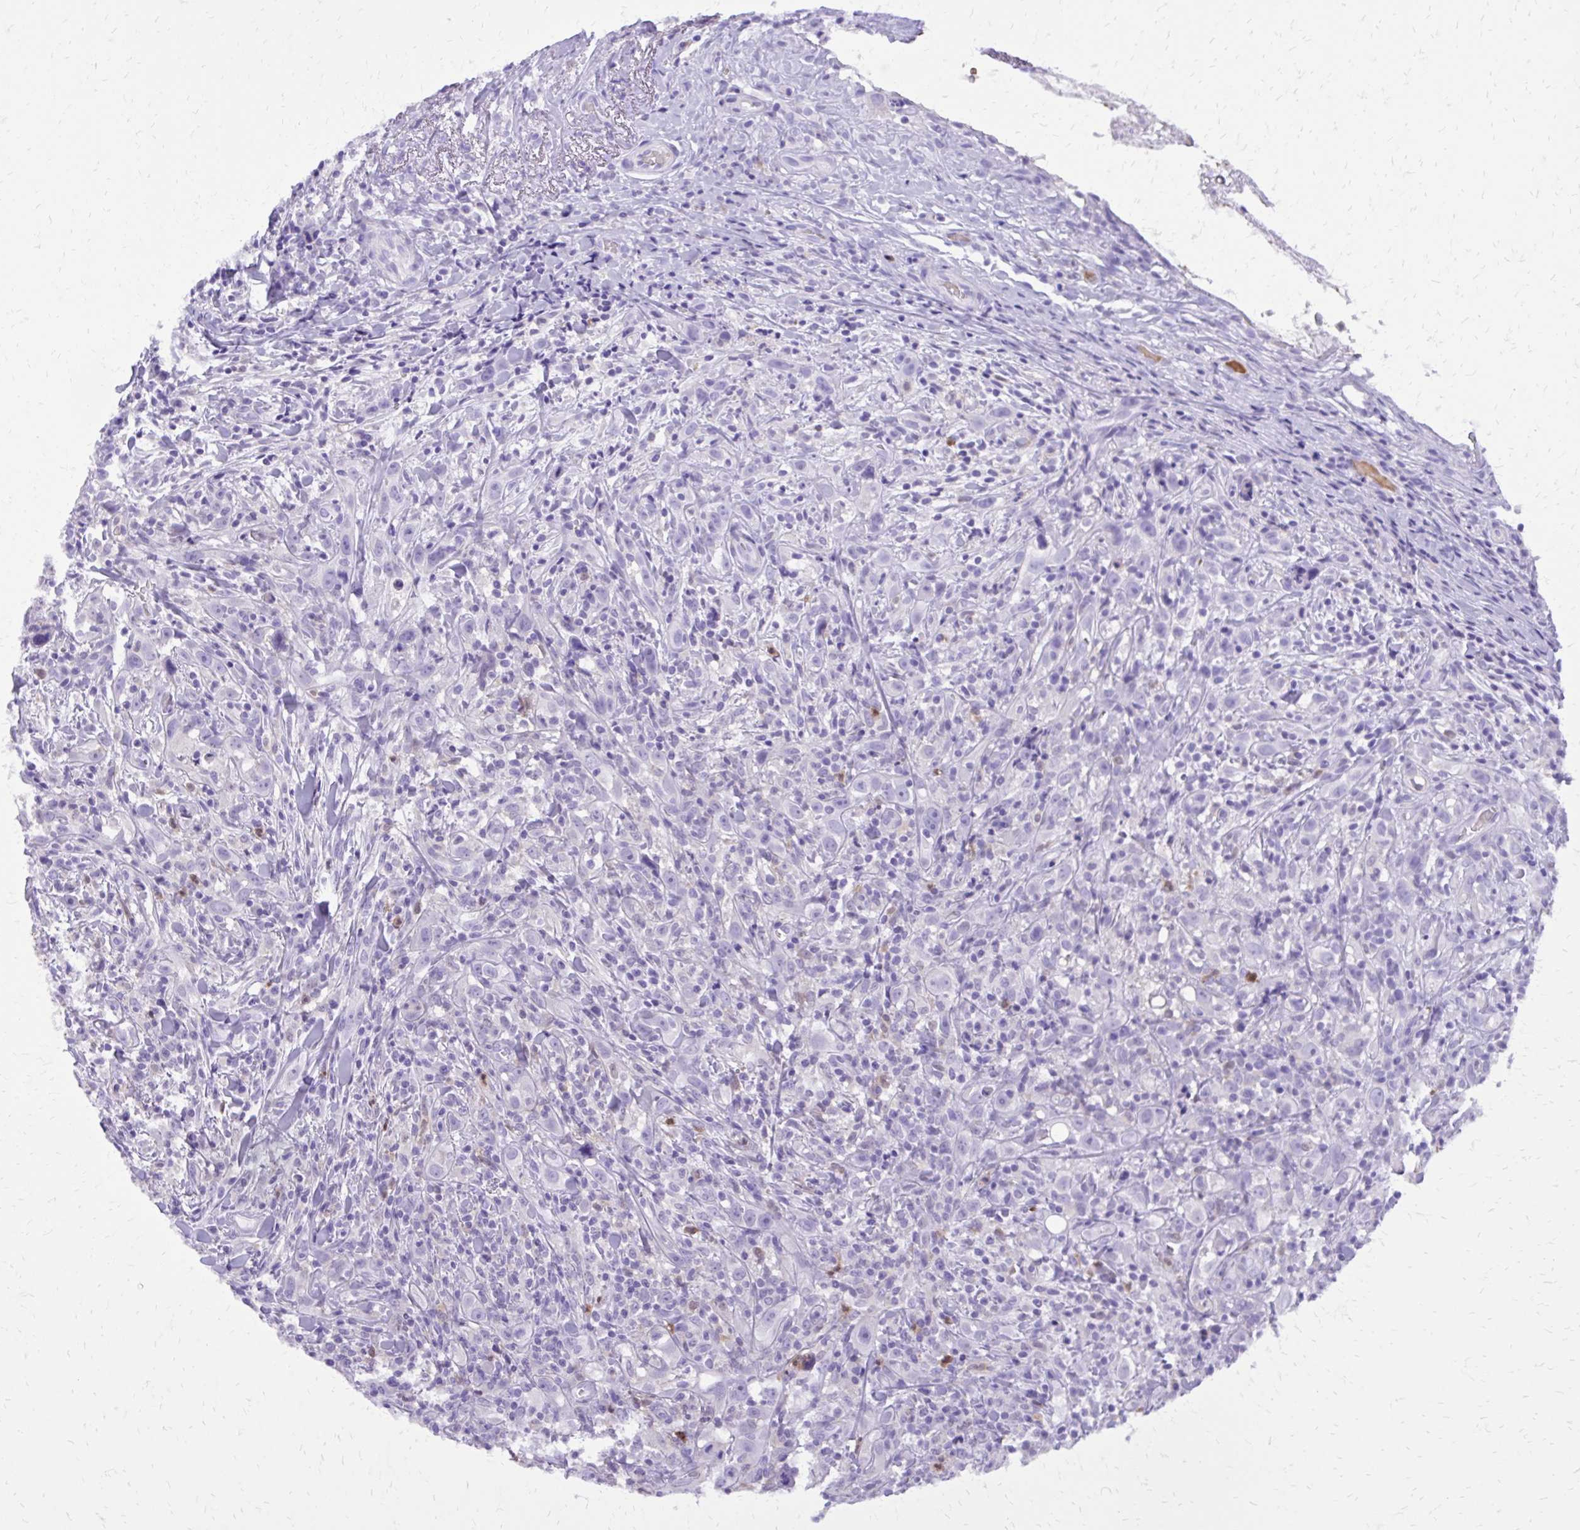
{"staining": {"intensity": "negative", "quantity": "none", "location": "none"}, "tissue": "head and neck cancer", "cell_type": "Tumor cells", "image_type": "cancer", "snomed": [{"axis": "morphology", "description": "Squamous cell carcinoma, NOS"}, {"axis": "topography", "description": "Head-Neck"}], "caption": "Tumor cells are negative for protein expression in human head and neck cancer (squamous cell carcinoma). (Immunohistochemistry (ihc), brightfield microscopy, high magnification).", "gene": "CAT", "patient": {"sex": "female", "age": 95}}